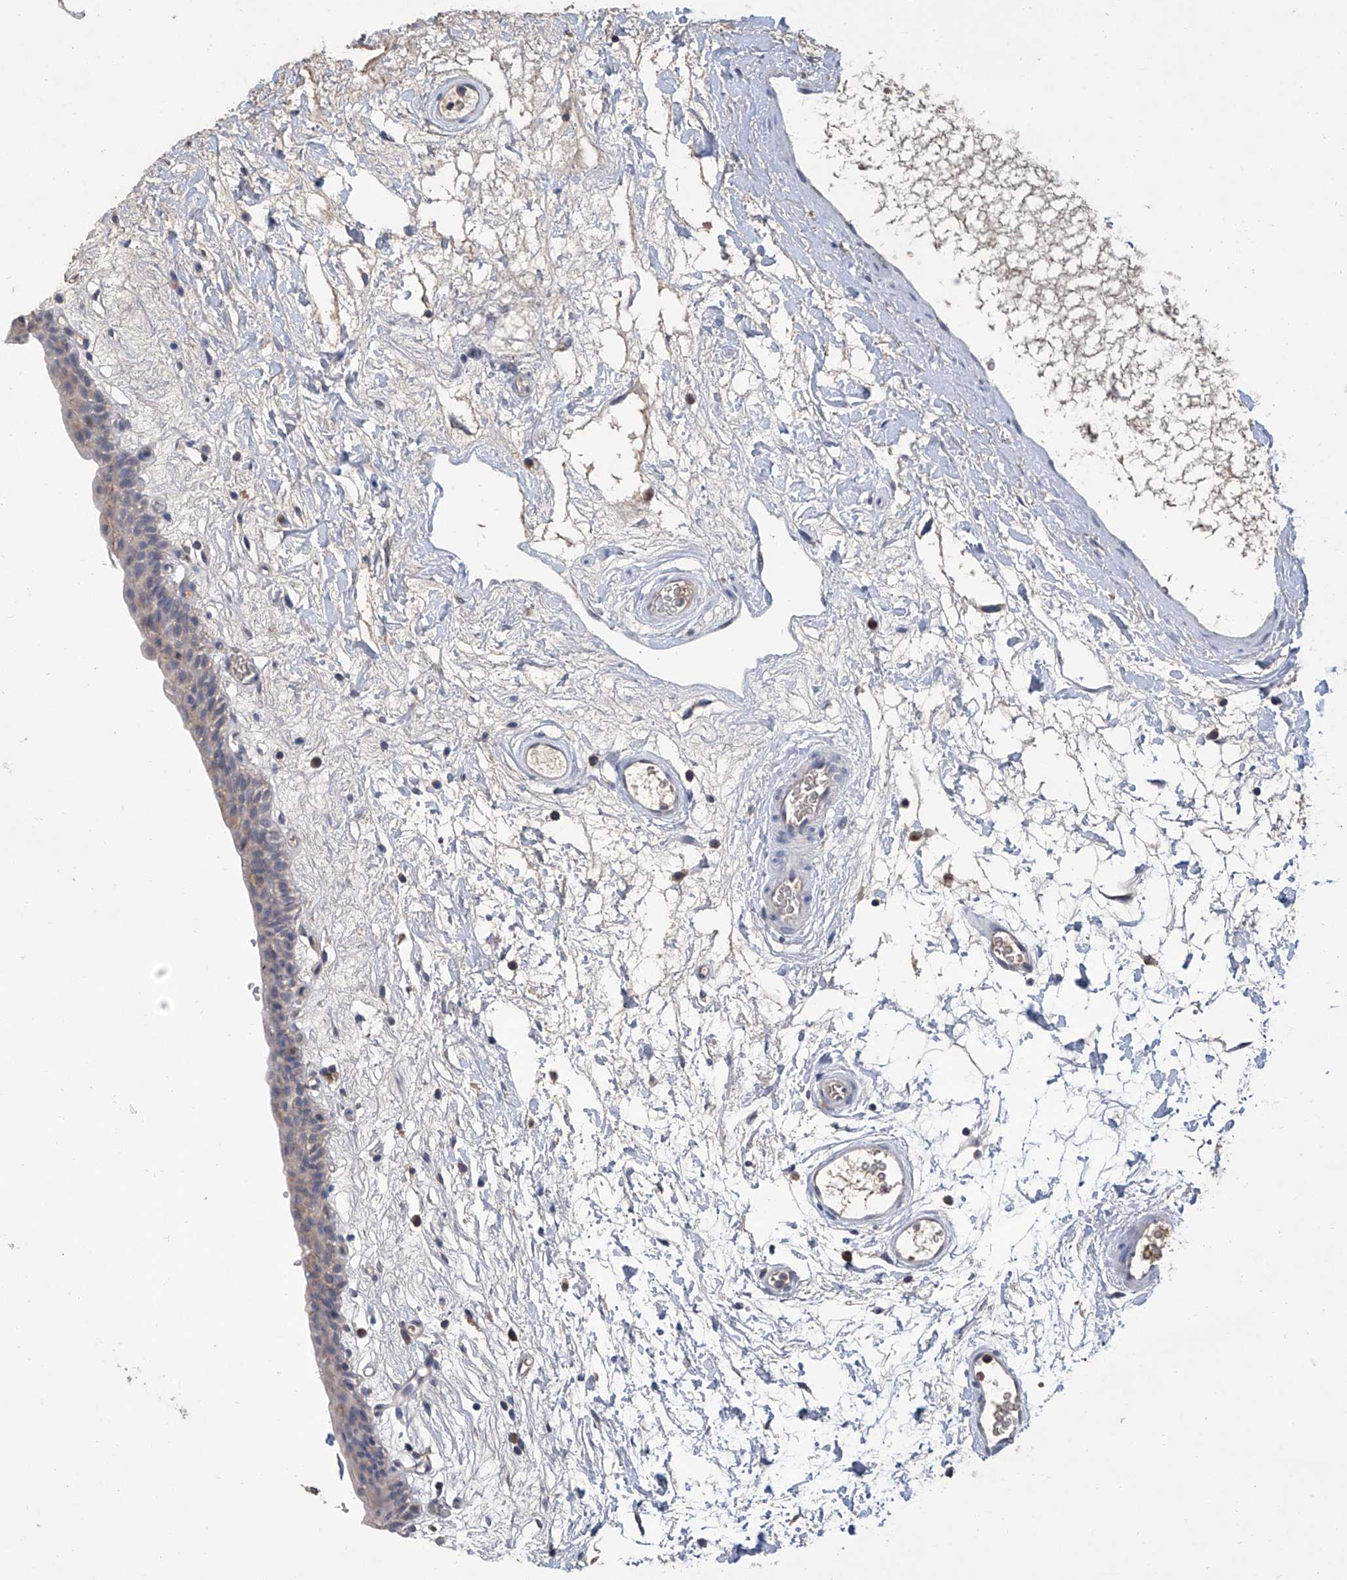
{"staining": {"intensity": "negative", "quantity": "none", "location": "none"}, "tissue": "urinary bladder", "cell_type": "Urothelial cells", "image_type": "normal", "snomed": [{"axis": "morphology", "description": "Normal tissue, NOS"}, {"axis": "topography", "description": "Urinary bladder"}], "caption": "IHC histopathology image of unremarkable urinary bladder stained for a protein (brown), which reveals no expression in urothelial cells. (DAB IHC with hematoxylin counter stain).", "gene": "GPT", "patient": {"sex": "male", "age": 83}}